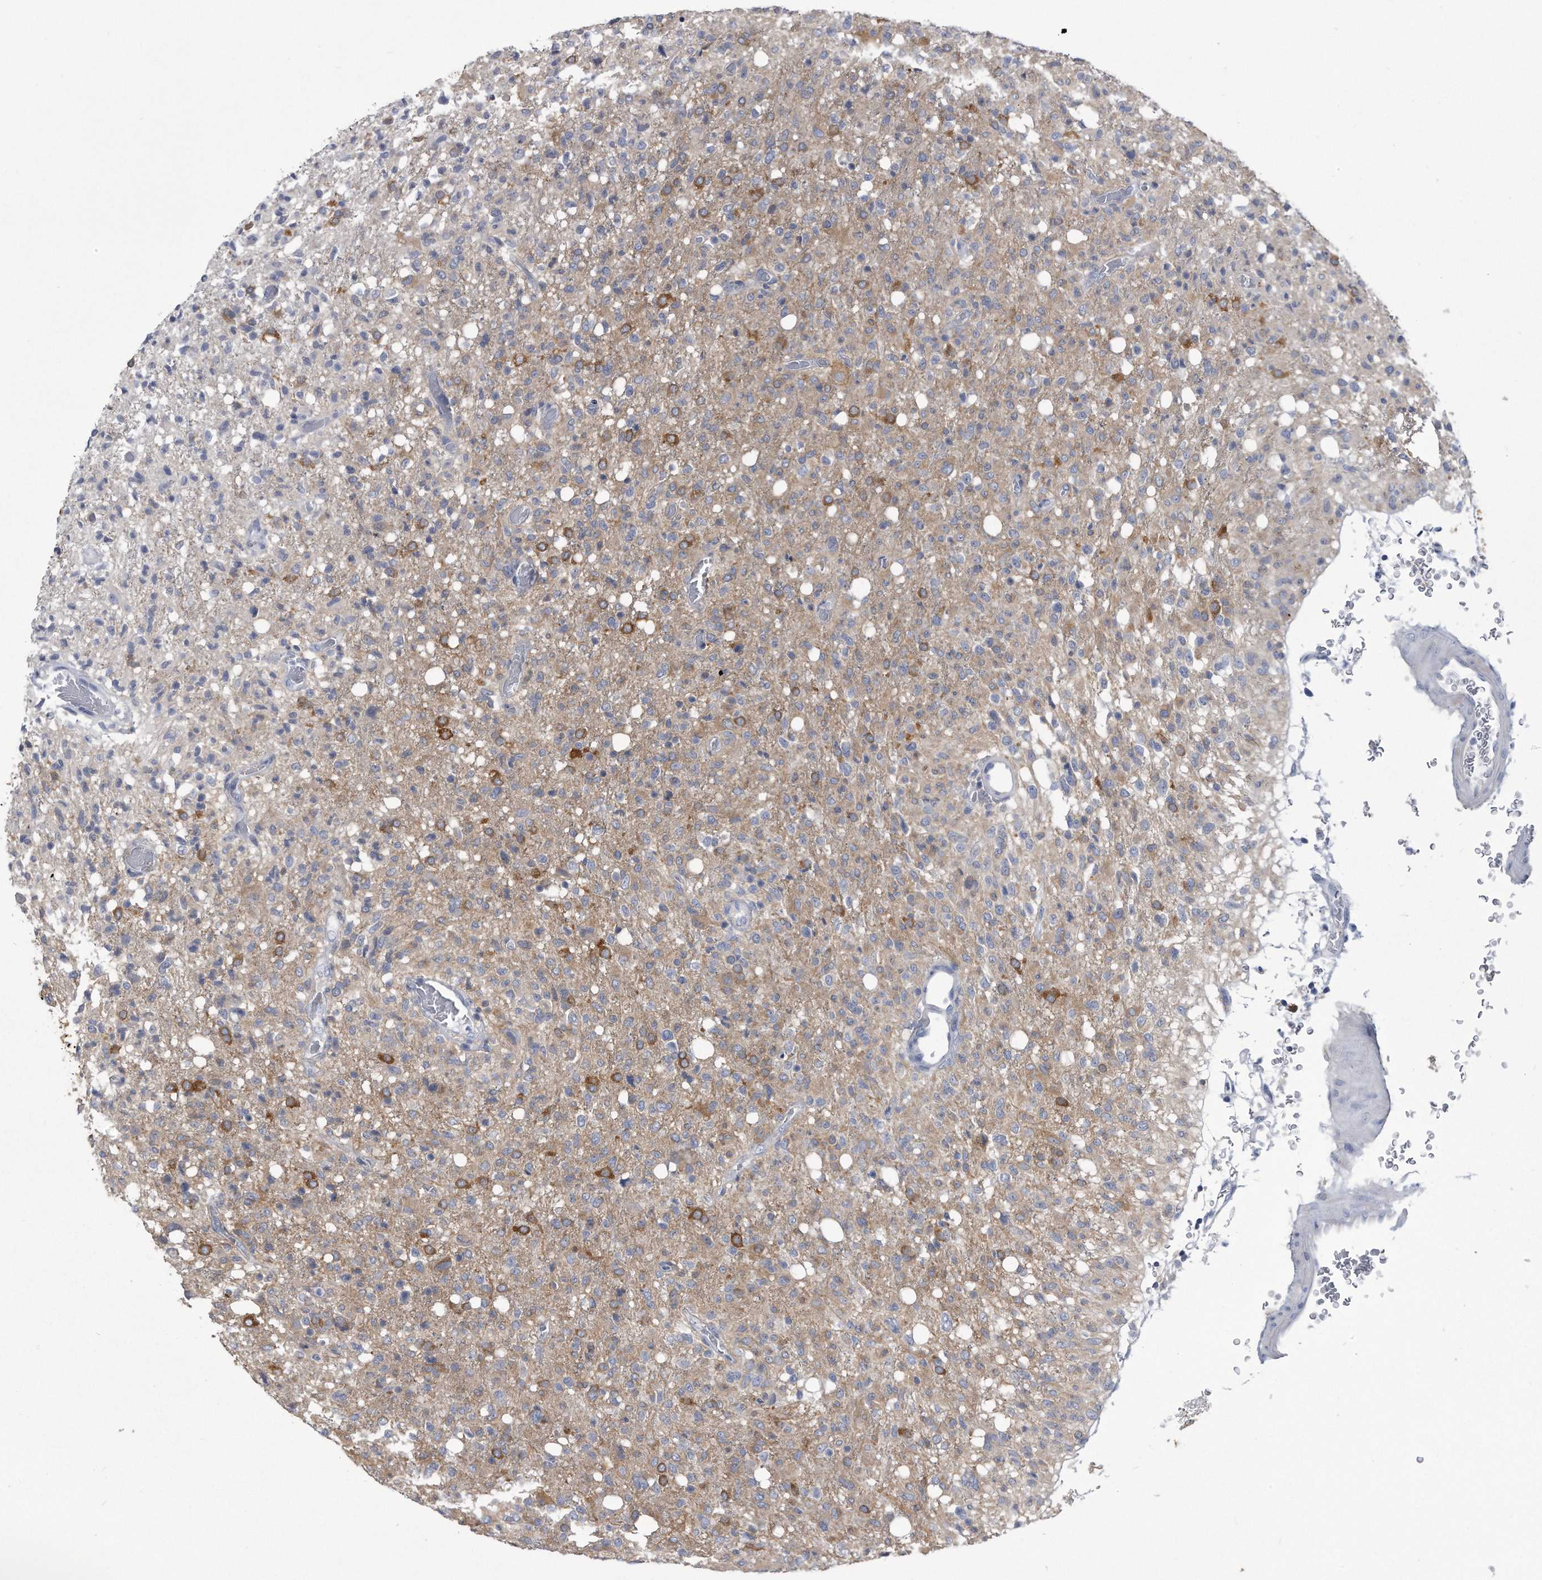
{"staining": {"intensity": "moderate", "quantity": "<25%", "location": "cytoplasmic/membranous"}, "tissue": "glioma", "cell_type": "Tumor cells", "image_type": "cancer", "snomed": [{"axis": "morphology", "description": "Glioma, malignant, High grade"}, {"axis": "topography", "description": "Brain"}], "caption": "Protein staining demonstrates moderate cytoplasmic/membranous expression in about <25% of tumor cells in glioma.", "gene": "PYGB", "patient": {"sex": "female", "age": 57}}